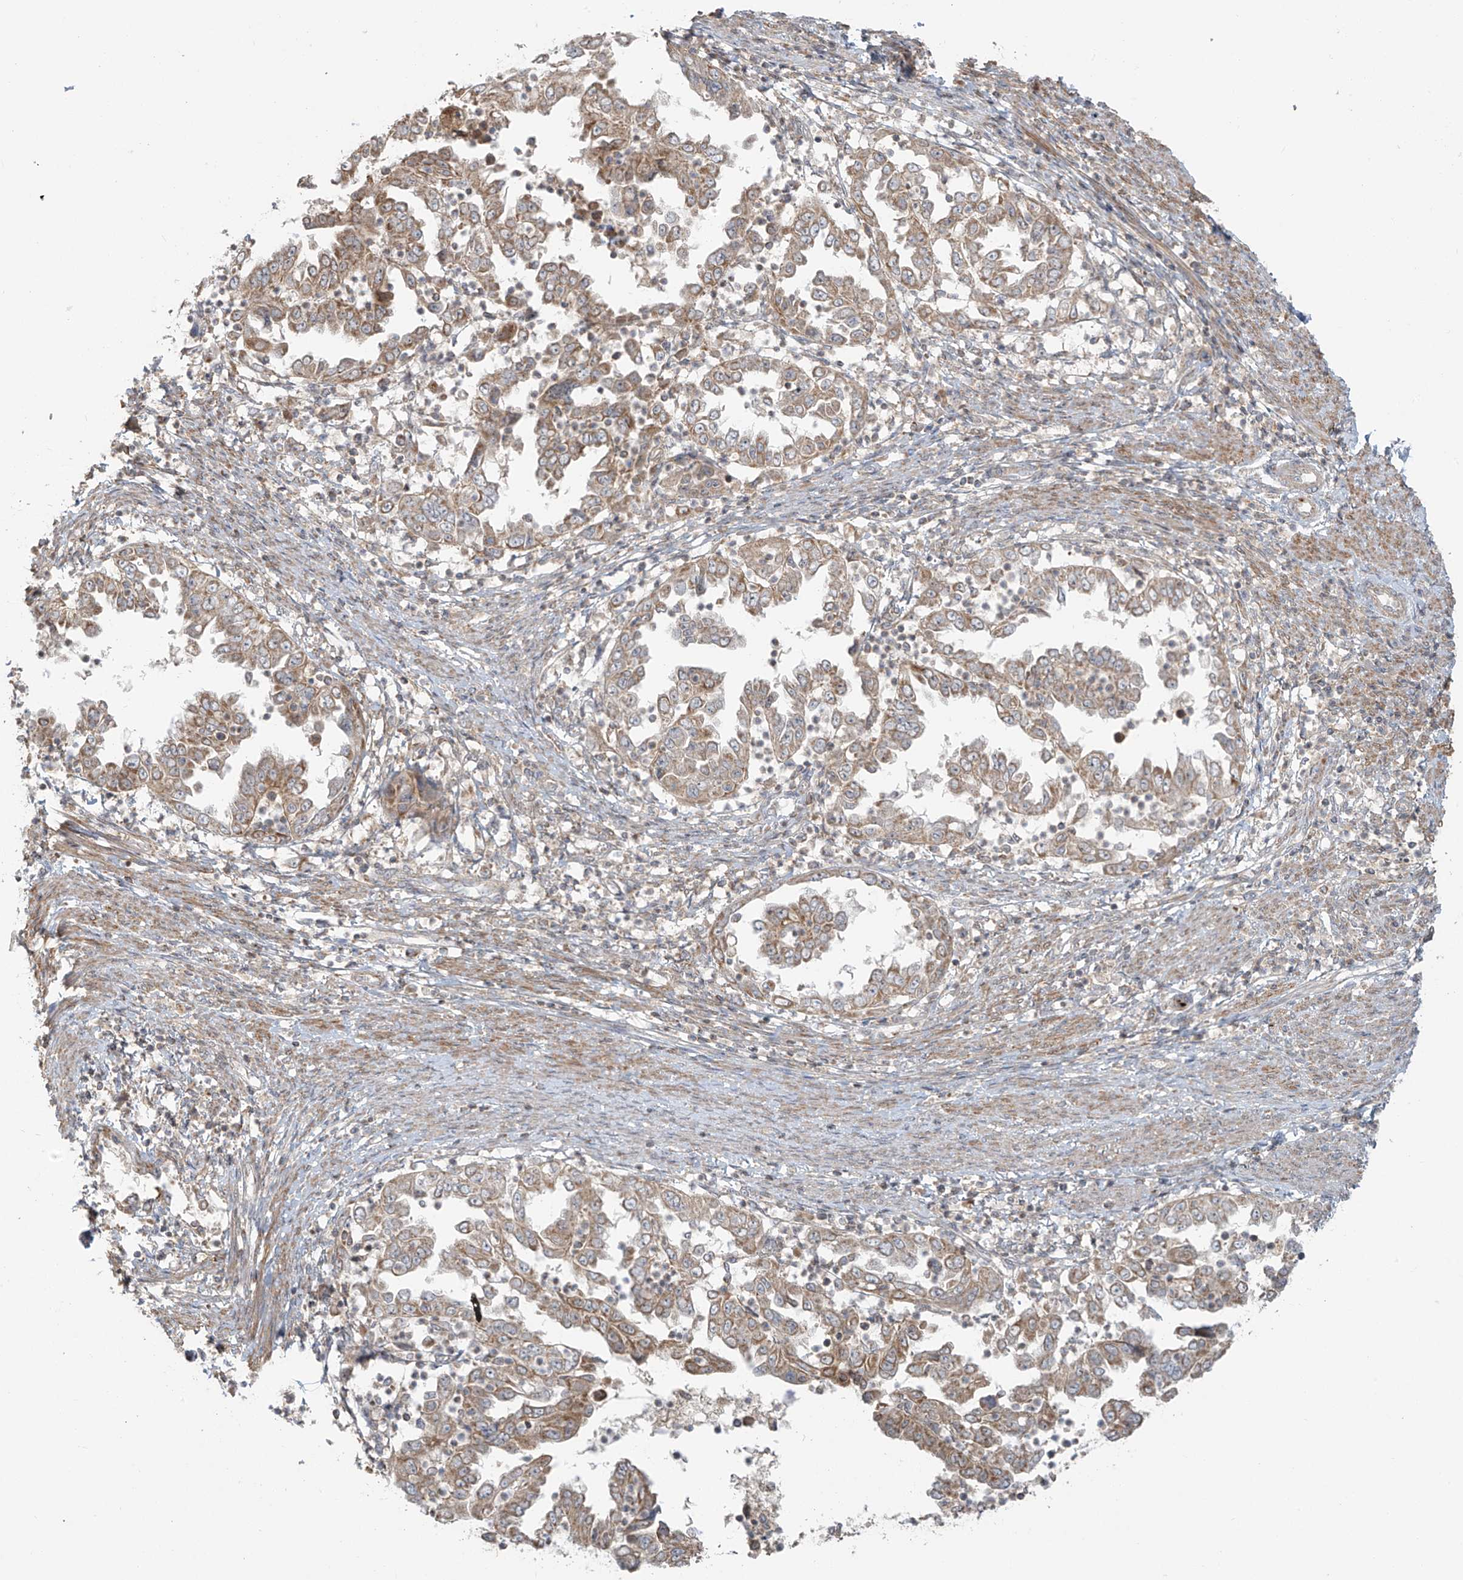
{"staining": {"intensity": "weak", "quantity": ">75%", "location": "cytoplasmic/membranous"}, "tissue": "endometrial cancer", "cell_type": "Tumor cells", "image_type": "cancer", "snomed": [{"axis": "morphology", "description": "Adenocarcinoma, NOS"}, {"axis": "topography", "description": "Endometrium"}], "caption": "Protein analysis of endometrial cancer tissue reveals weak cytoplasmic/membranous expression in about >75% of tumor cells. (brown staining indicates protein expression, while blue staining denotes nuclei).", "gene": "HDDC2", "patient": {"sex": "female", "age": 85}}